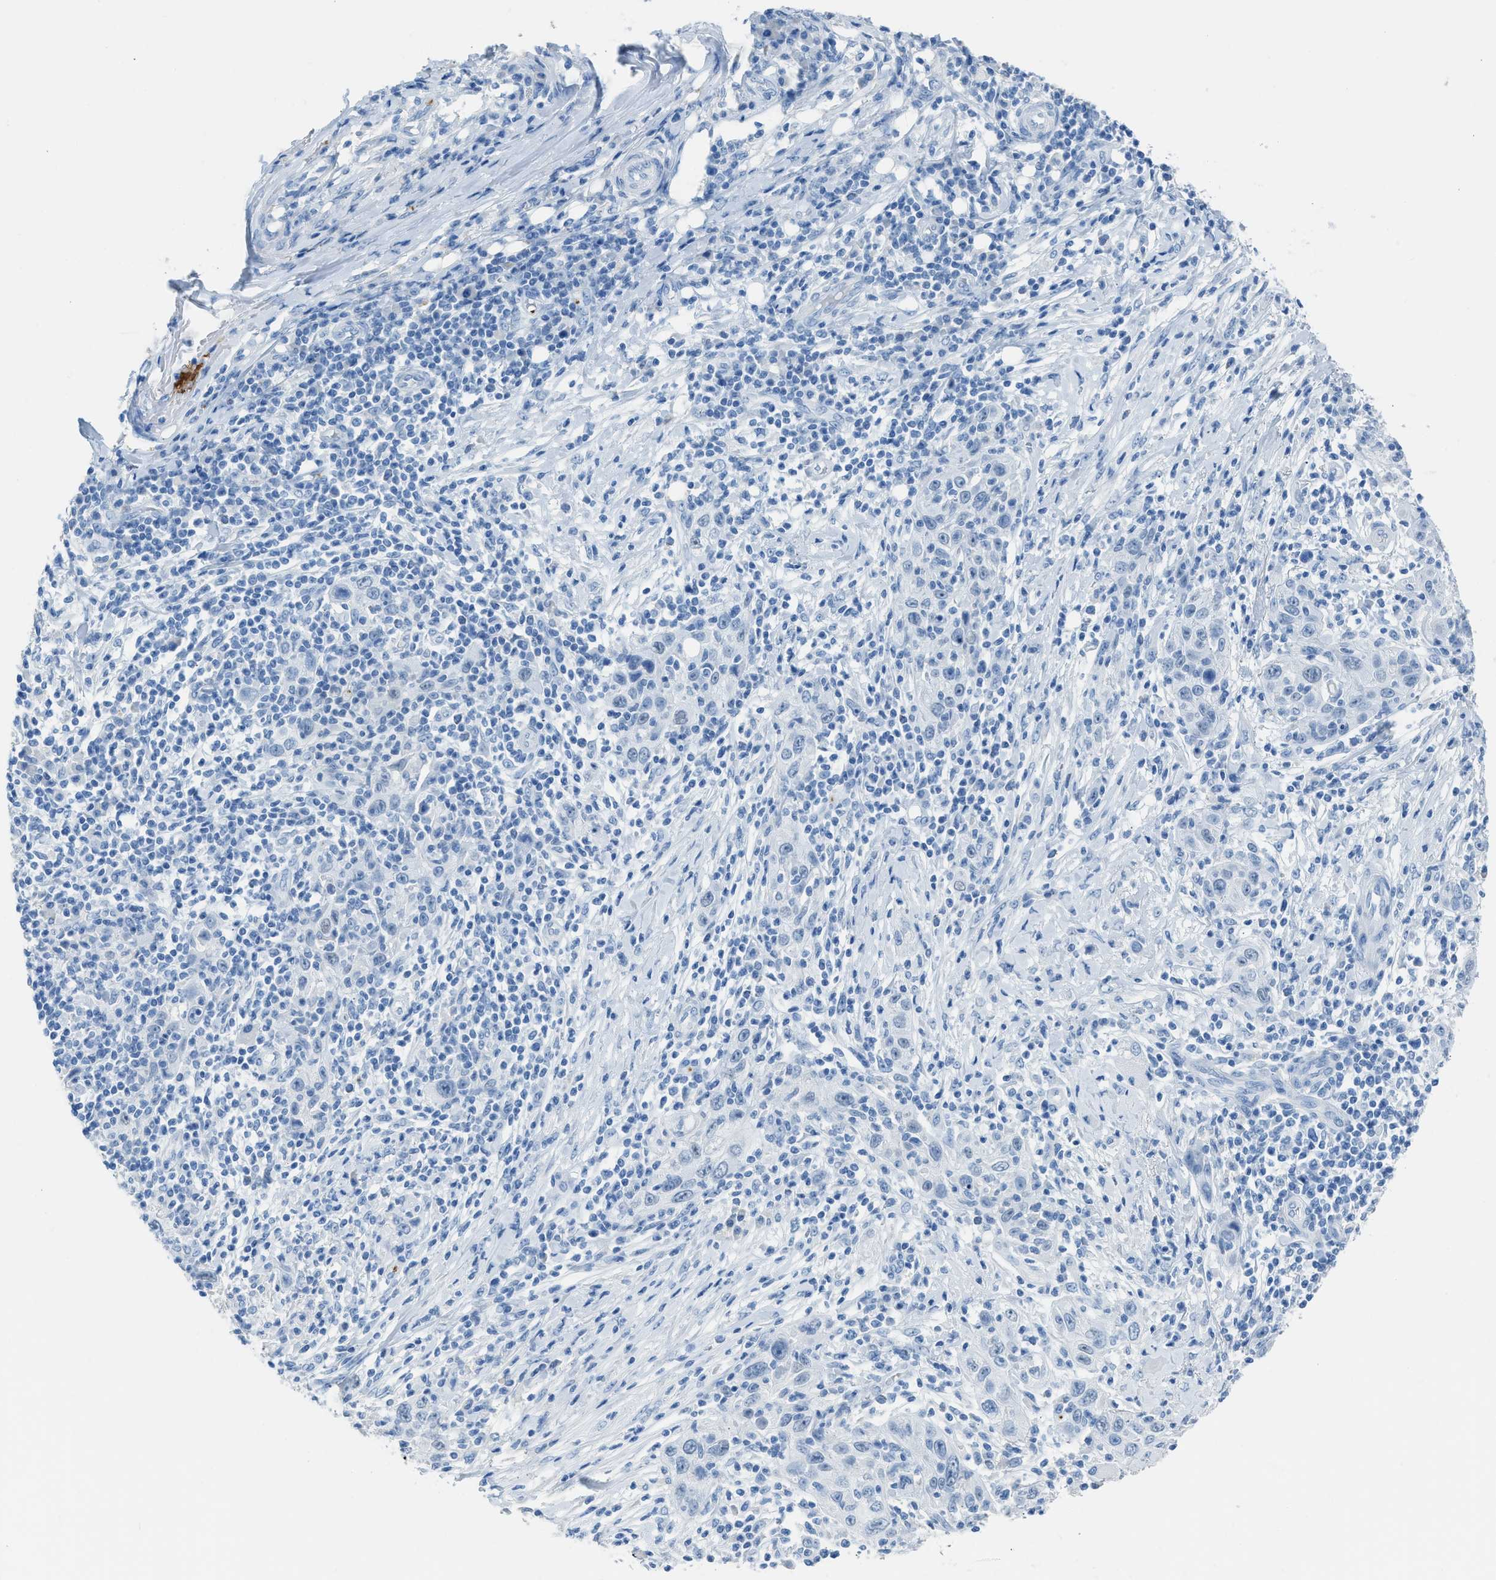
{"staining": {"intensity": "negative", "quantity": "none", "location": "none"}, "tissue": "skin cancer", "cell_type": "Tumor cells", "image_type": "cancer", "snomed": [{"axis": "morphology", "description": "Squamous cell carcinoma, NOS"}, {"axis": "topography", "description": "Skin"}], "caption": "Protein analysis of squamous cell carcinoma (skin) shows no significant staining in tumor cells.", "gene": "FAIM2", "patient": {"sex": "female", "age": 88}}